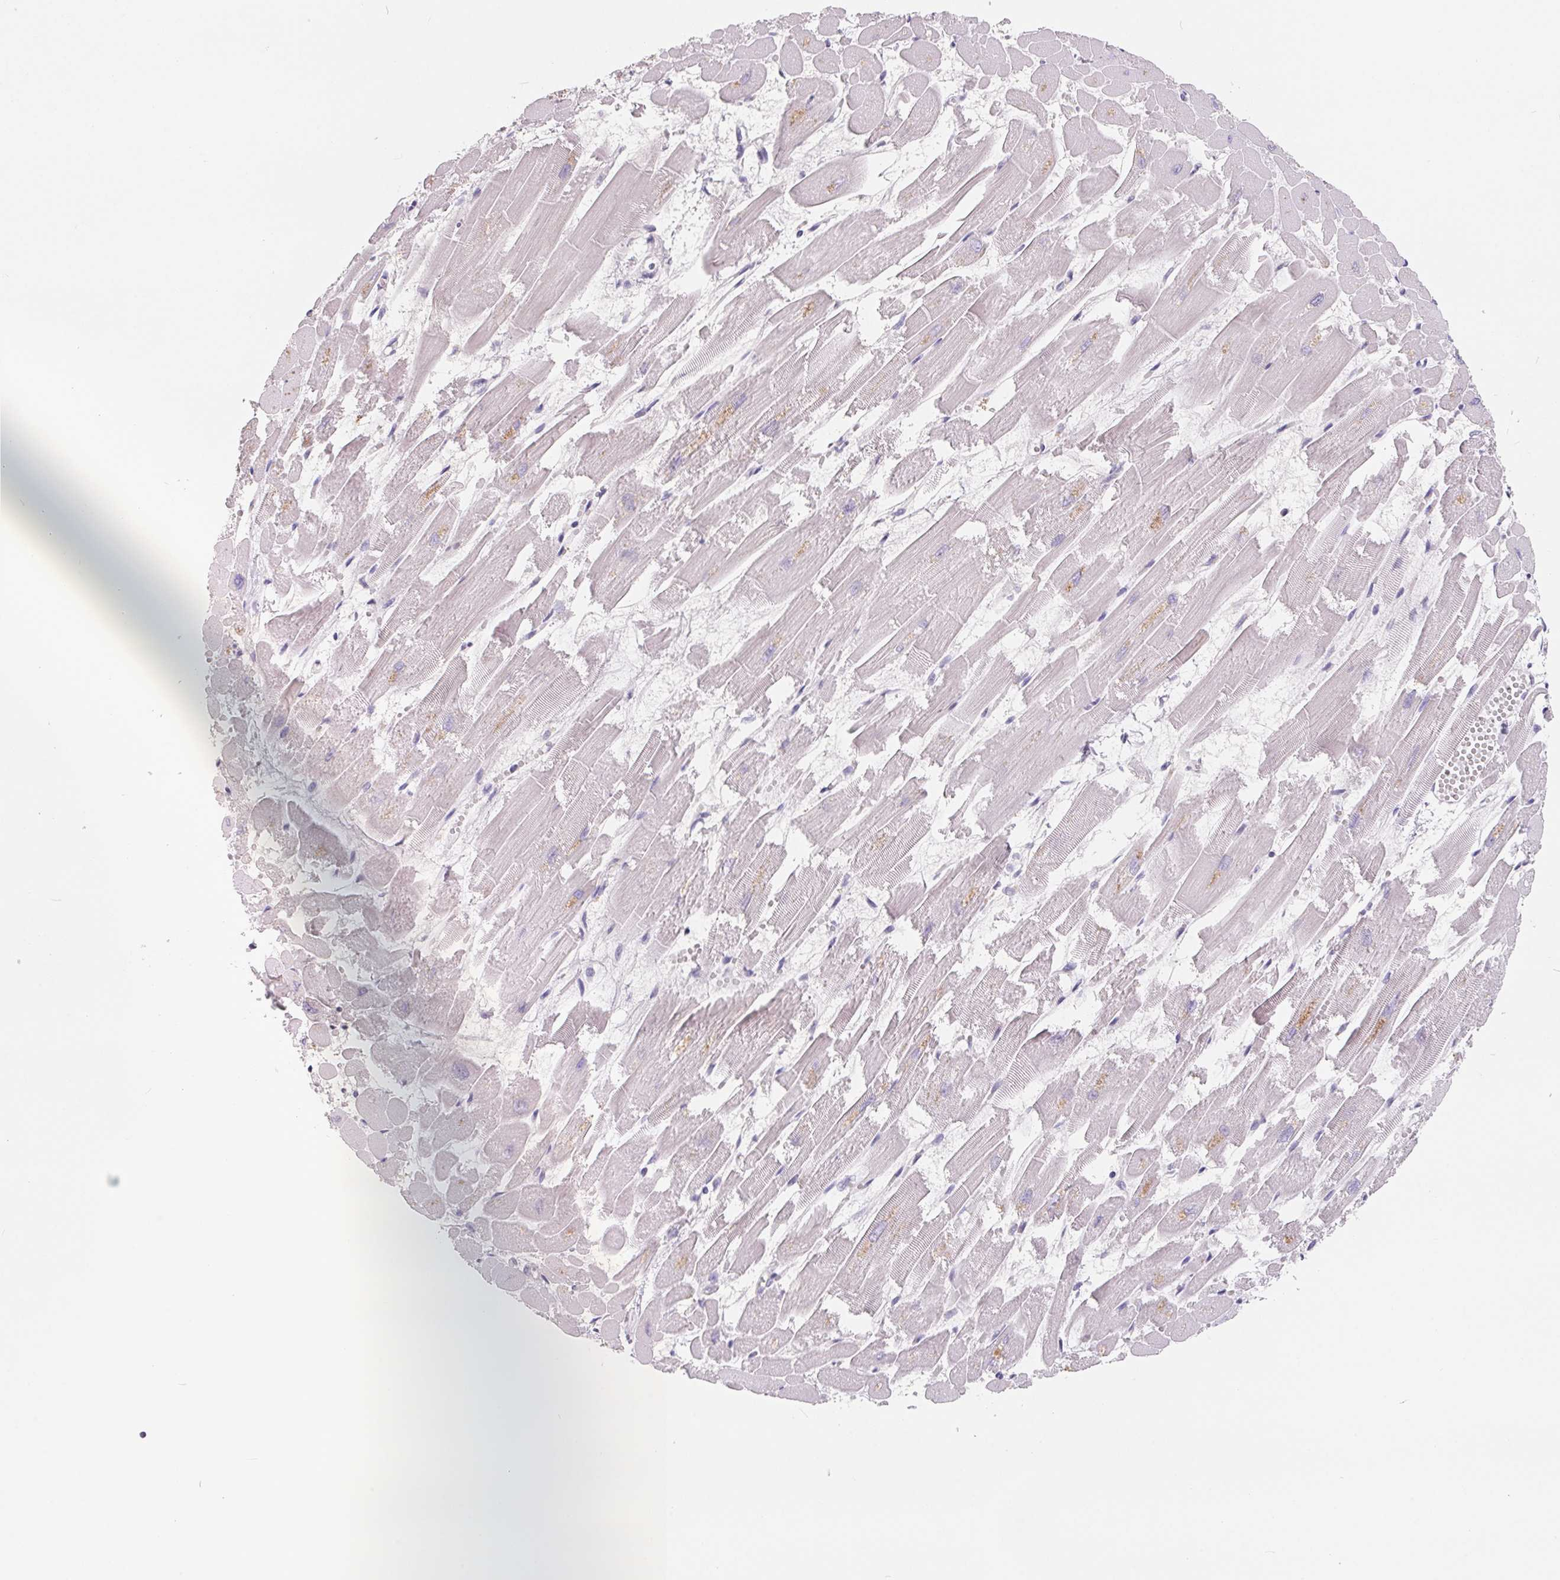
{"staining": {"intensity": "negative", "quantity": "none", "location": "none"}, "tissue": "heart muscle", "cell_type": "Cardiomyocytes", "image_type": "normal", "snomed": [{"axis": "morphology", "description": "Normal tissue, NOS"}, {"axis": "topography", "description": "Heart"}], "caption": "Immunohistochemical staining of benign human heart muscle demonstrates no significant expression in cardiomyocytes. (DAB (3,3'-diaminobenzidine) IHC visualized using brightfield microscopy, high magnification).", "gene": "FDX1", "patient": {"sex": "female", "age": 52}}